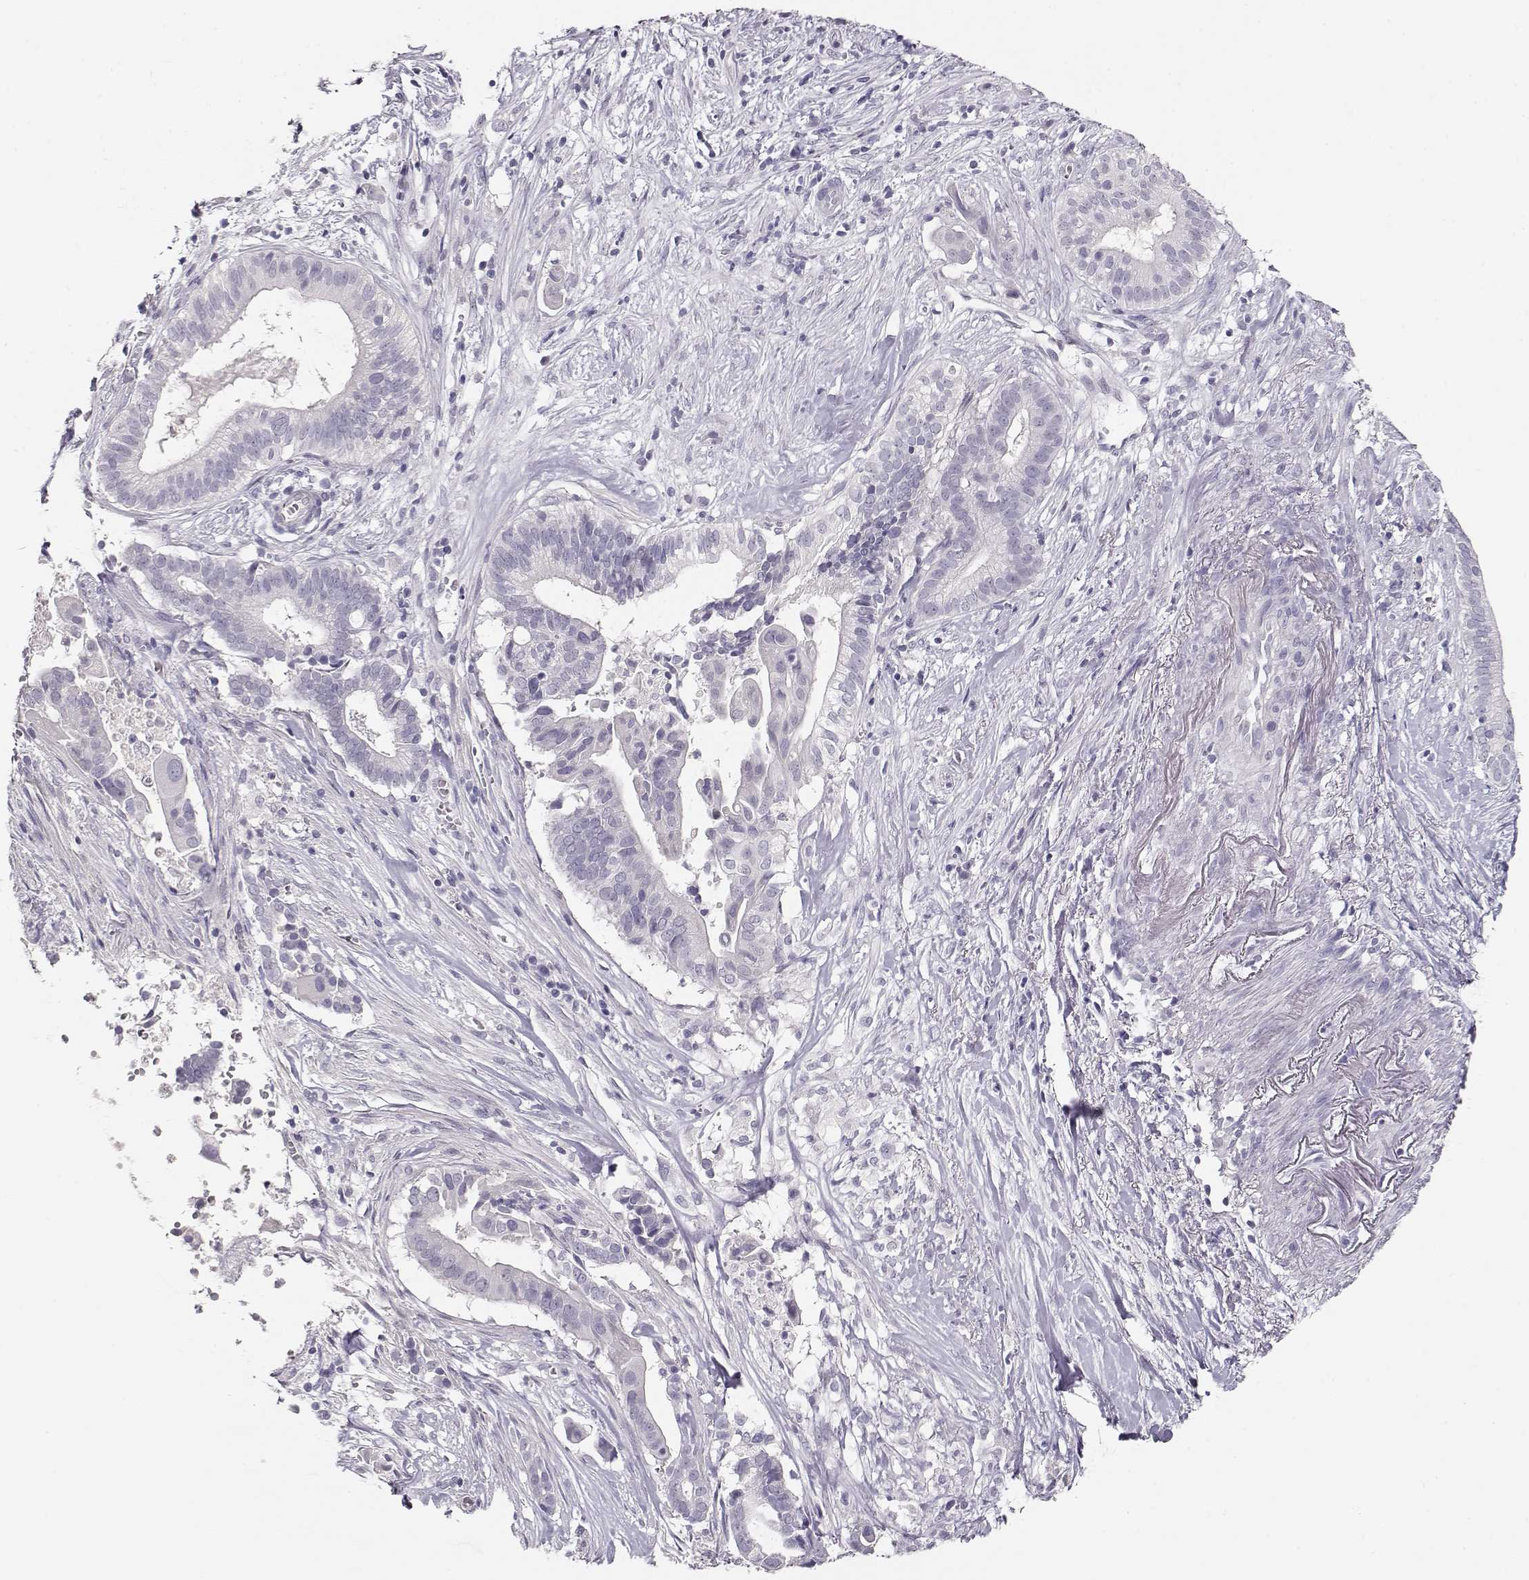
{"staining": {"intensity": "negative", "quantity": "none", "location": "none"}, "tissue": "pancreatic cancer", "cell_type": "Tumor cells", "image_type": "cancer", "snomed": [{"axis": "morphology", "description": "Adenocarcinoma, NOS"}, {"axis": "topography", "description": "Pancreas"}], "caption": "The immunohistochemistry micrograph has no significant positivity in tumor cells of pancreatic cancer tissue. (DAB immunohistochemistry, high magnification).", "gene": "MAGEC1", "patient": {"sex": "male", "age": 61}}